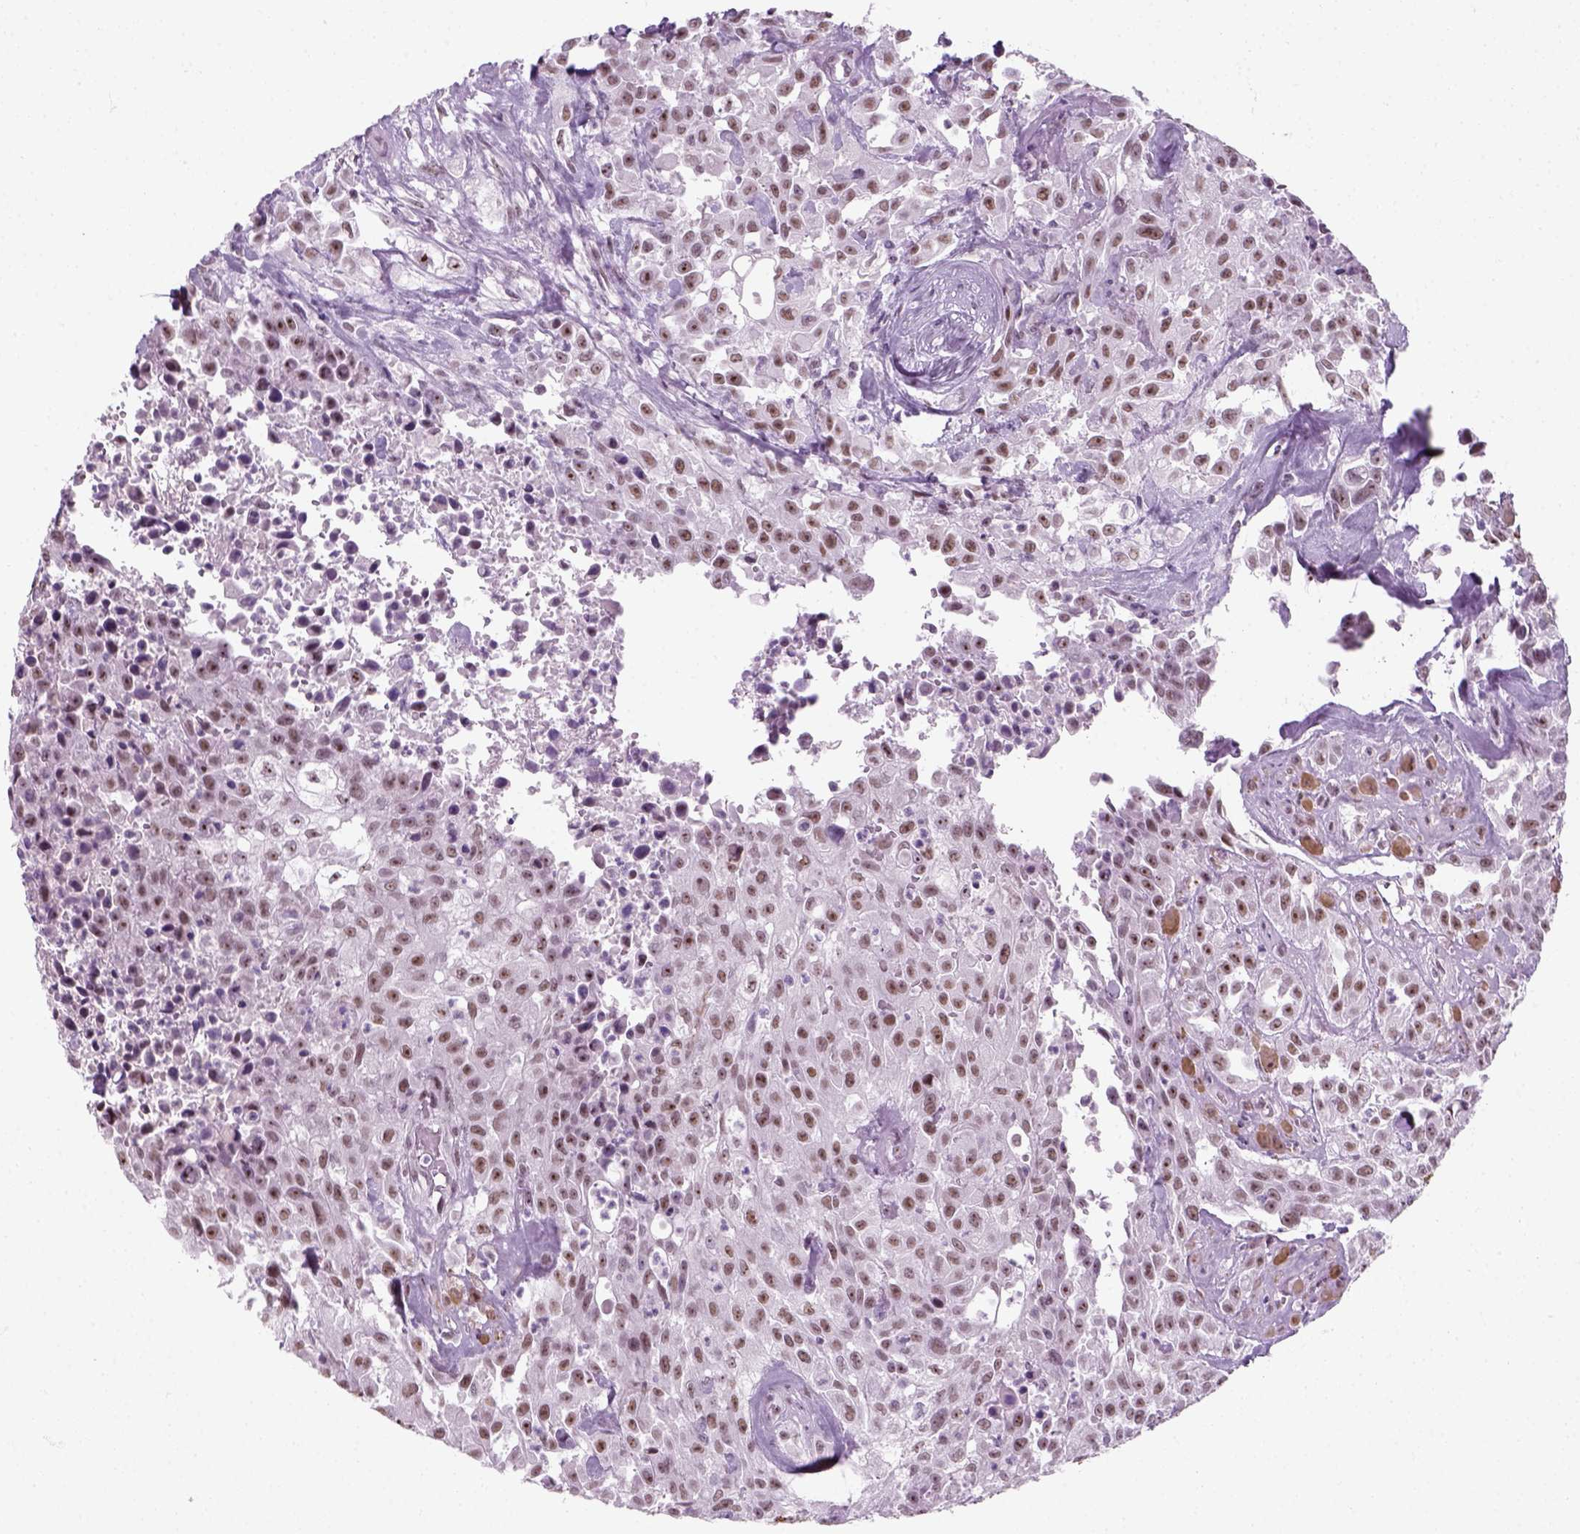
{"staining": {"intensity": "moderate", "quantity": ">75%", "location": "nuclear"}, "tissue": "urothelial cancer", "cell_type": "Tumor cells", "image_type": "cancer", "snomed": [{"axis": "morphology", "description": "Urothelial carcinoma, High grade"}, {"axis": "topography", "description": "Urinary bladder"}], "caption": "Immunohistochemical staining of human high-grade urothelial carcinoma displays moderate nuclear protein expression in about >75% of tumor cells.", "gene": "ZNF865", "patient": {"sex": "male", "age": 79}}